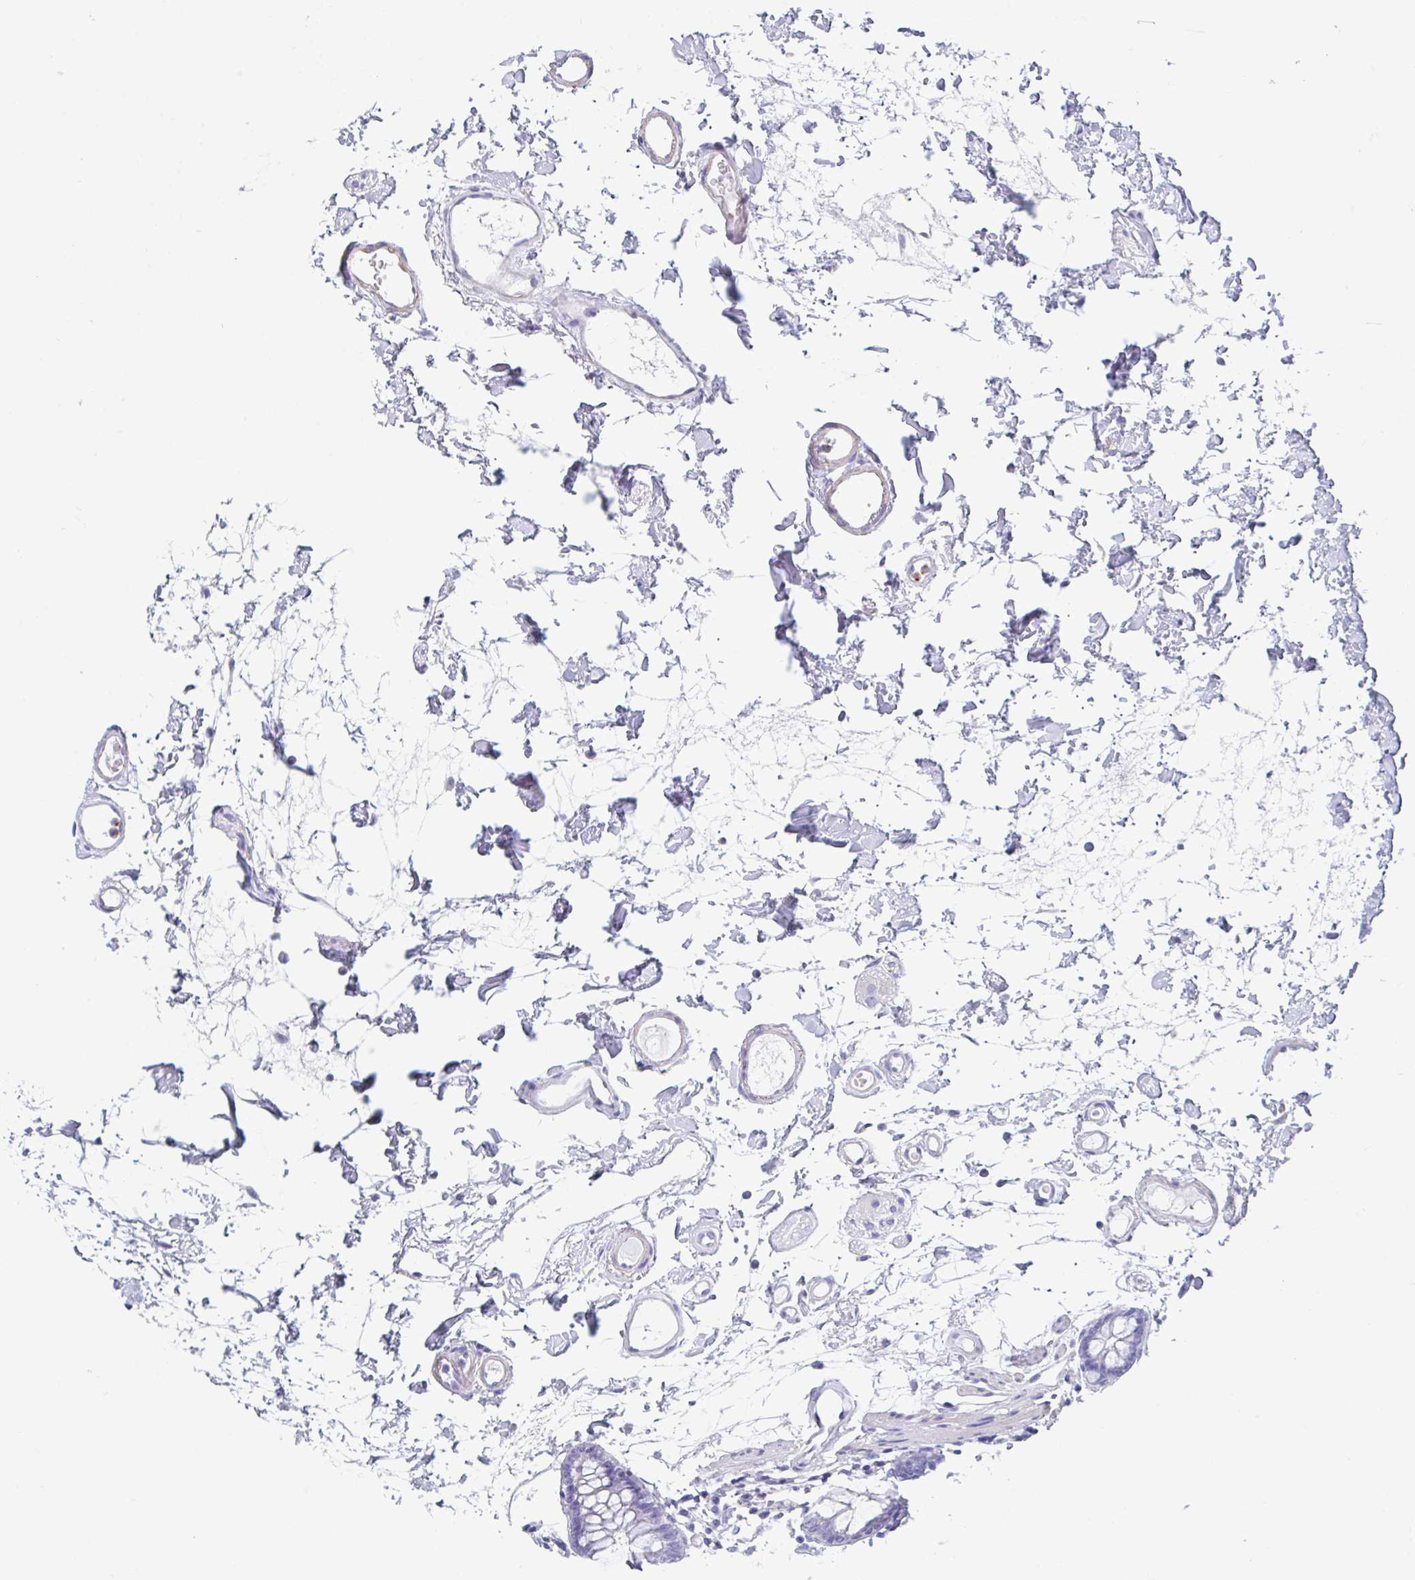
{"staining": {"intensity": "negative", "quantity": "none", "location": "none"}, "tissue": "colon", "cell_type": "Endothelial cells", "image_type": "normal", "snomed": [{"axis": "morphology", "description": "Normal tissue, NOS"}, {"axis": "topography", "description": "Colon"}], "caption": "DAB (3,3'-diaminobenzidine) immunohistochemical staining of unremarkable colon shows no significant expression in endothelial cells.", "gene": "TAS2R41", "patient": {"sex": "female", "age": 84}}